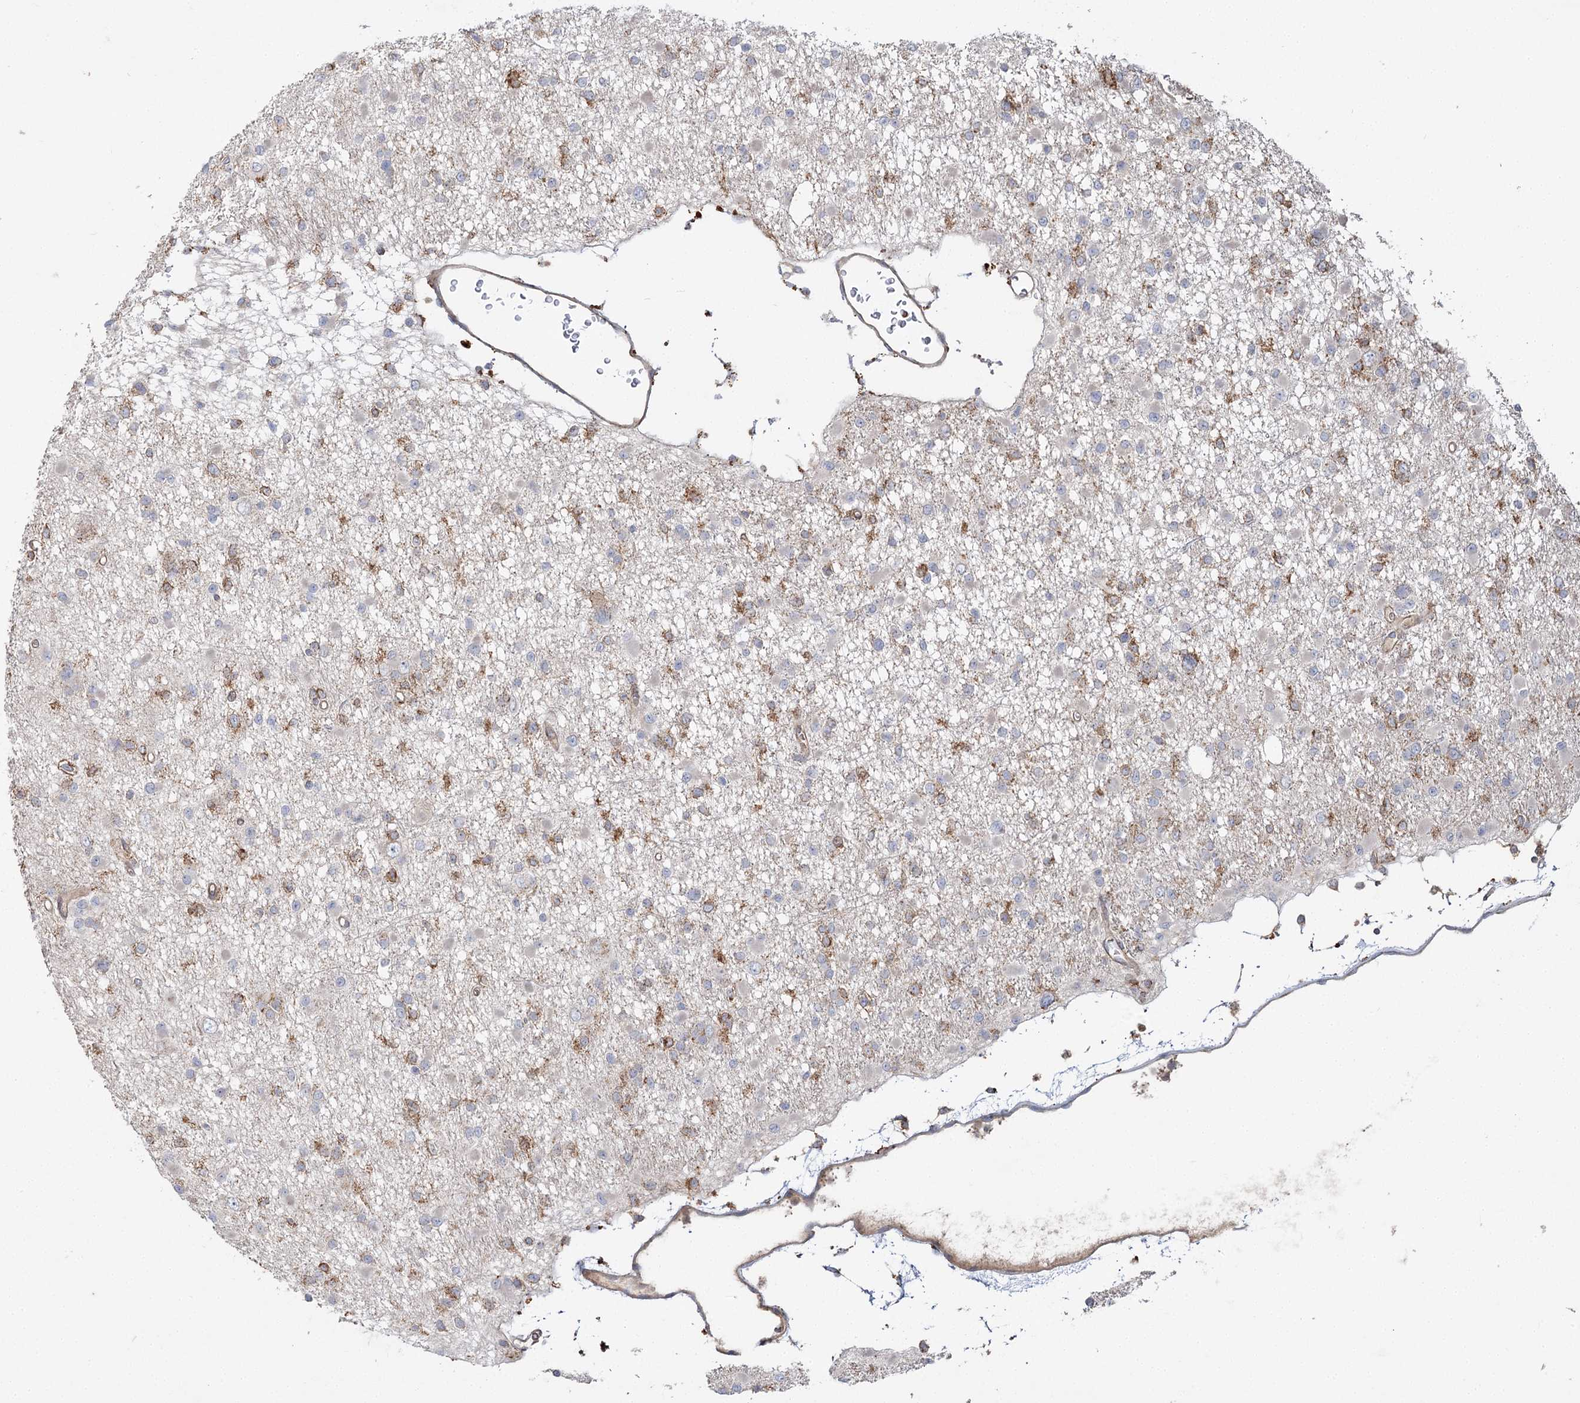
{"staining": {"intensity": "strong", "quantity": "<25%", "location": "cytoplasmic/membranous"}, "tissue": "glioma", "cell_type": "Tumor cells", "image_type": "cancer", "snomed": [{"axis": "morphology", "description": "Glioma, malignant, Low grade"}, {"axis": "topography", "description": "Brain"}], "caption": "About <25% of tumor cells in malignant low-grade glioma reveal strong cytoplasmic/membranous protein staining as visualized by brown immunohistochemical staining.", "gene": "KIAA0825", "patient": {"sex": "female", "age": 22}}